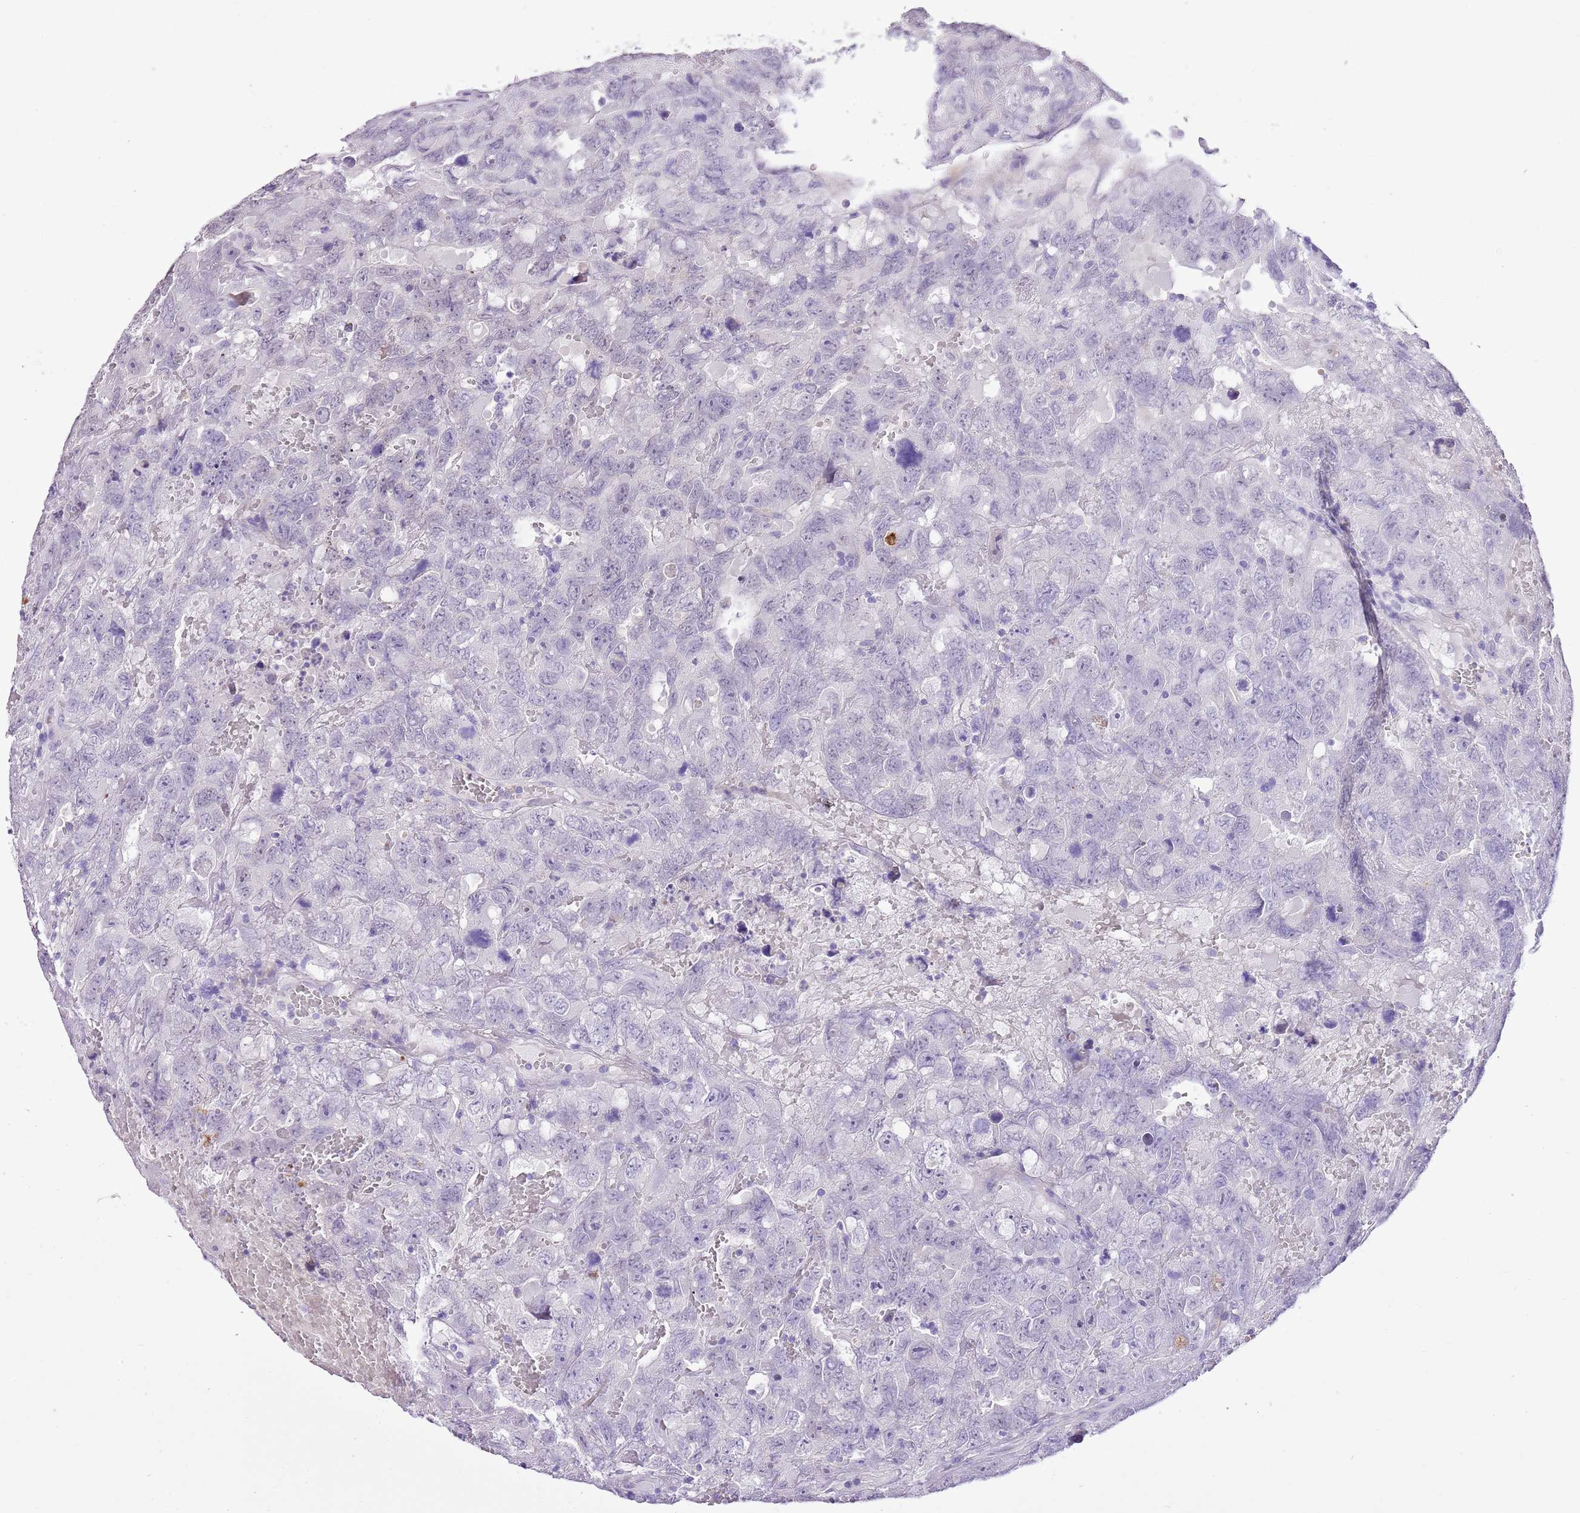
{"staining": {"intensity": "negative", "quantity": "none", "location": "none"}, "tissue": "testis cancer", "cell_type": "Tumor cells", "image_type": "cancer", "snomed": [{"axis": "morphology", "description": "Carcinoma, Embryonal, NOS"}, {"axis": "topography", "description": "Testis"}], "caption": "Immunohistochemistry (IHC) micrograph of neoplastic tissue: human testis cancer (embryonal carcinoma) stained with DAB (3,3'-diaminobenzidine) reveals no significant protein expression in tumor cells.", "gene": "XPO7", "patient": {"sex": "male", "age": 45}}